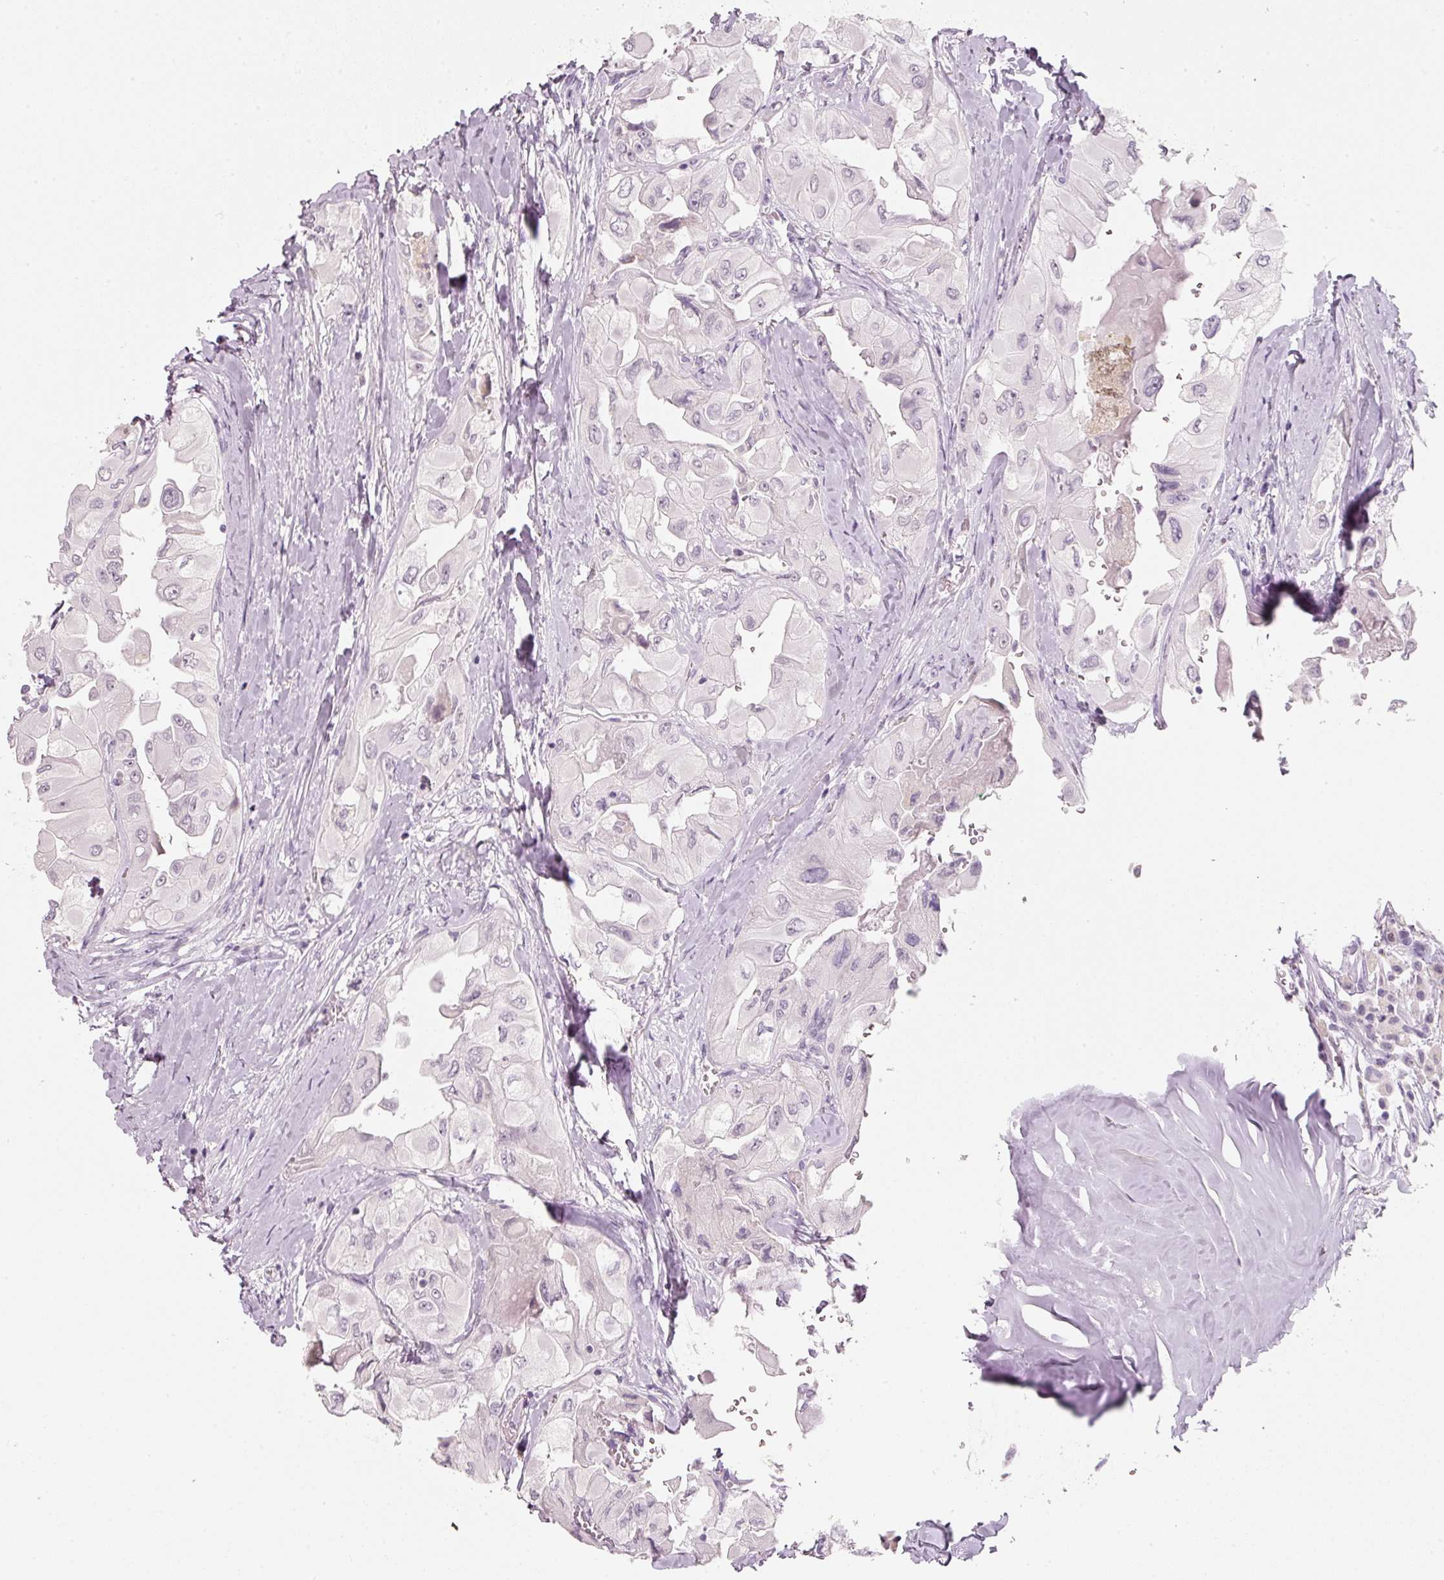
{"staining": {"intensity": "negative", "quantity": "none", "location": "none"}, "tissue": "thyroid cancer", "cell_type": "Tumor cells", "image_type": "cancer", "snomed": [{"axis": "morphology", "description": "Normal tissue, NOS"}, {"axis": "morphology", "description": "Papillary adenocarcinoma, NOS"}, {"axis": "topography", "description": "Thyroid gland"}], "caption": "Immunohistochemical staining of human thyroid cancer shows no significant positivity in tumor cells.", "gene": "ENSG00000206549", "patient": {"sex": "female", "age": 59}}